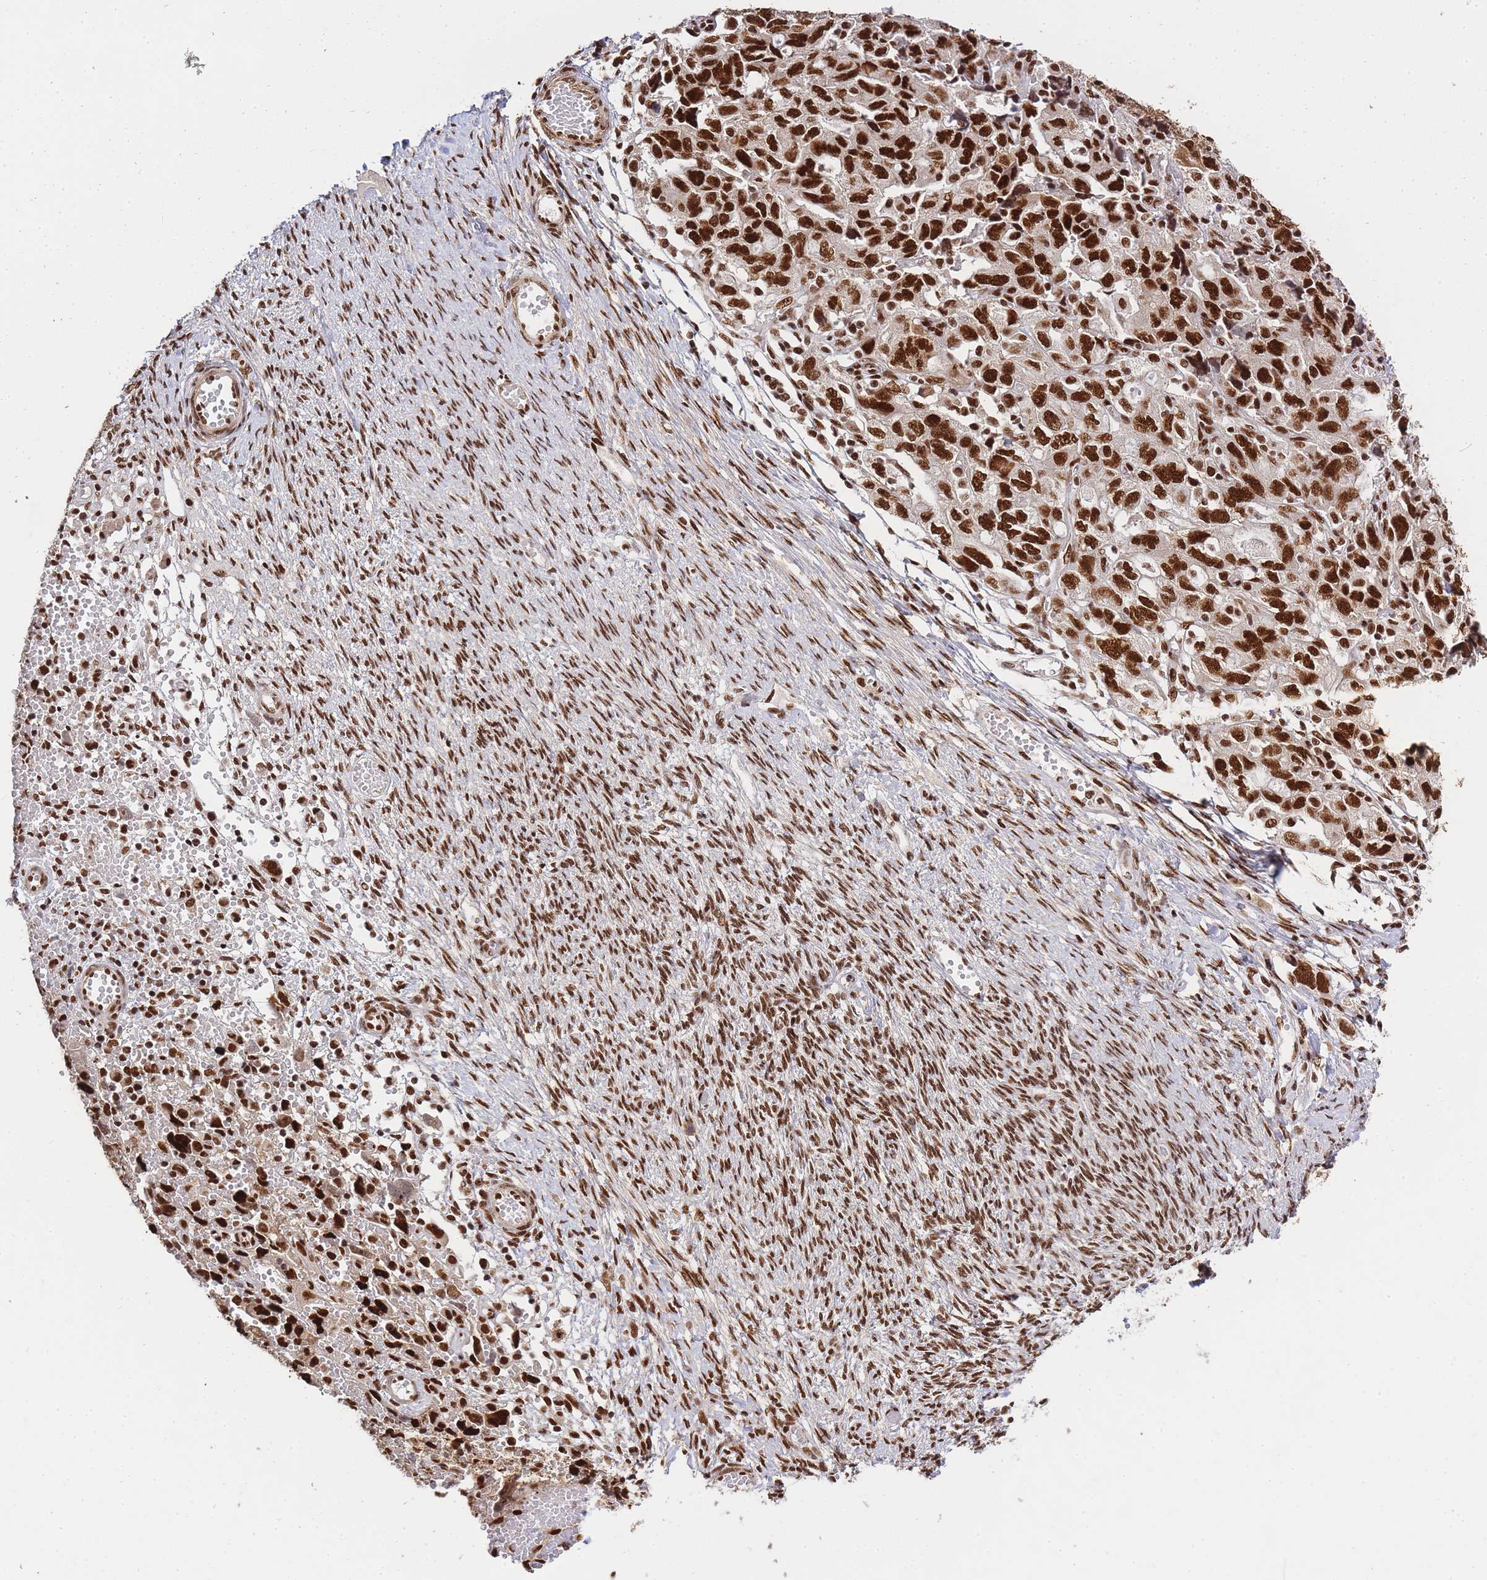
{"staining": {"intensity": "strong", "quantity": ">75%", "location": "nuclear"}, "tissue": "ovarian cancer", "cell_type": "Tumor cells", "image_type": "cancer", "snomed": [{"axis": "morphology", "description": "Carcinoma, NOS"}, {"axis": "morphology", "description": "Cystadenocarcinoma, serous, NOS"}, {"axis": "topography", "description": "Ovary"}], "caption": "High-power microscopy captured an immunohistochemistry (IHC) micrograph of ovarian cancer, revealing strong nuclear staining in about >75% of tumor cells. (Brightfield microscopy of DAB IHC at high magnification).", "gene": "PRKDC", "patient": {"sex": "female", "age": 69}}